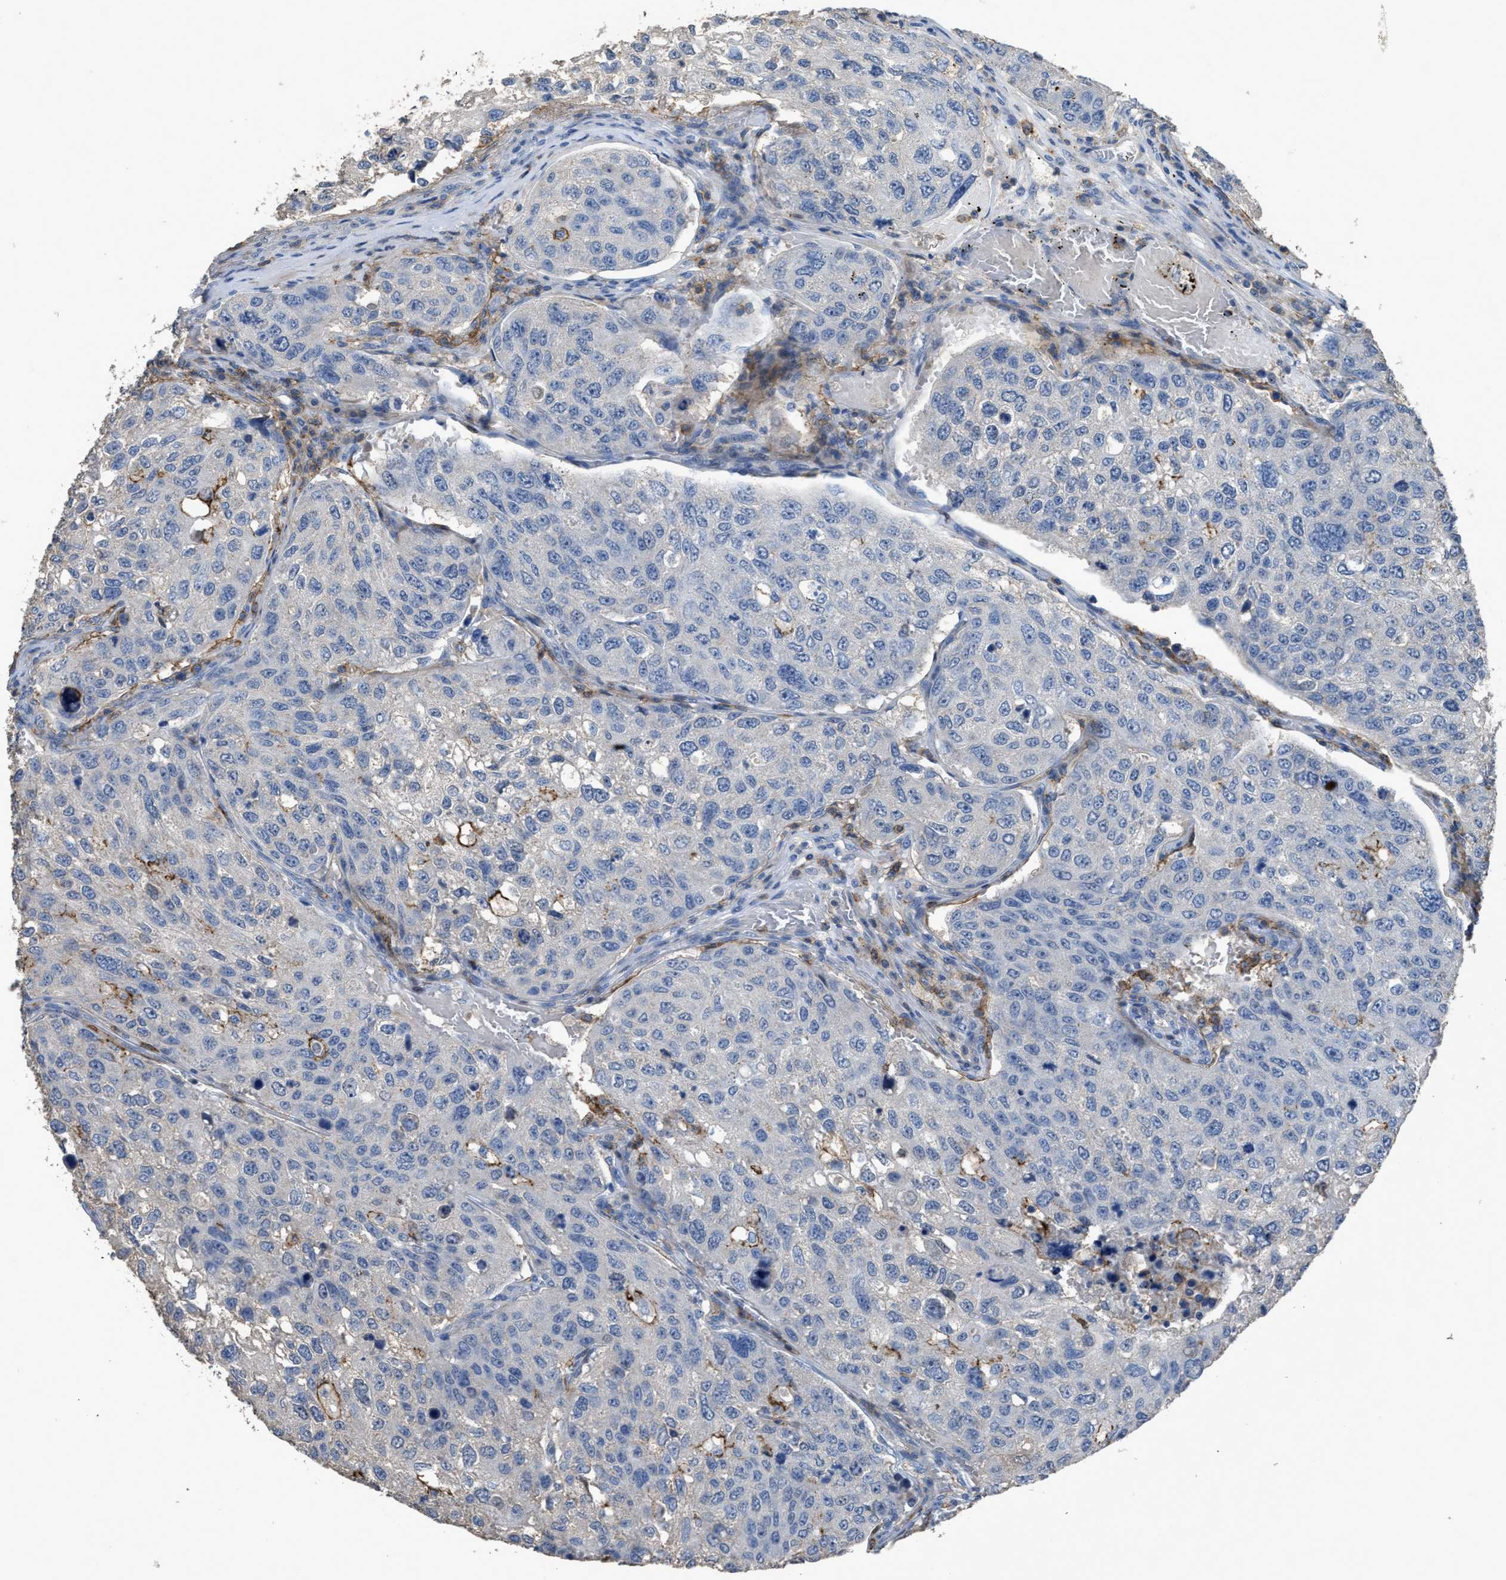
{"staining": {"intensity": "negative", "quantity": "none", "location": "none"}, "tissue": "urothelial cancer", "cell_type": "Tumor cells", "image_type": "cancer", "snomed": [{"axis": "morphology", "description": "Urothelial carcinoma, High grade"}, {"axis": "topography", "description": "Lymph node"}, {"axis": "topography", "description": "Urinary bladder"}], "caption": "Urothelial cancer was stained to show a protein in brown. There is no significant positivity in tumor cells.", "gene": "OR51E1", "patient": {"sex": "male", "age": 51}}